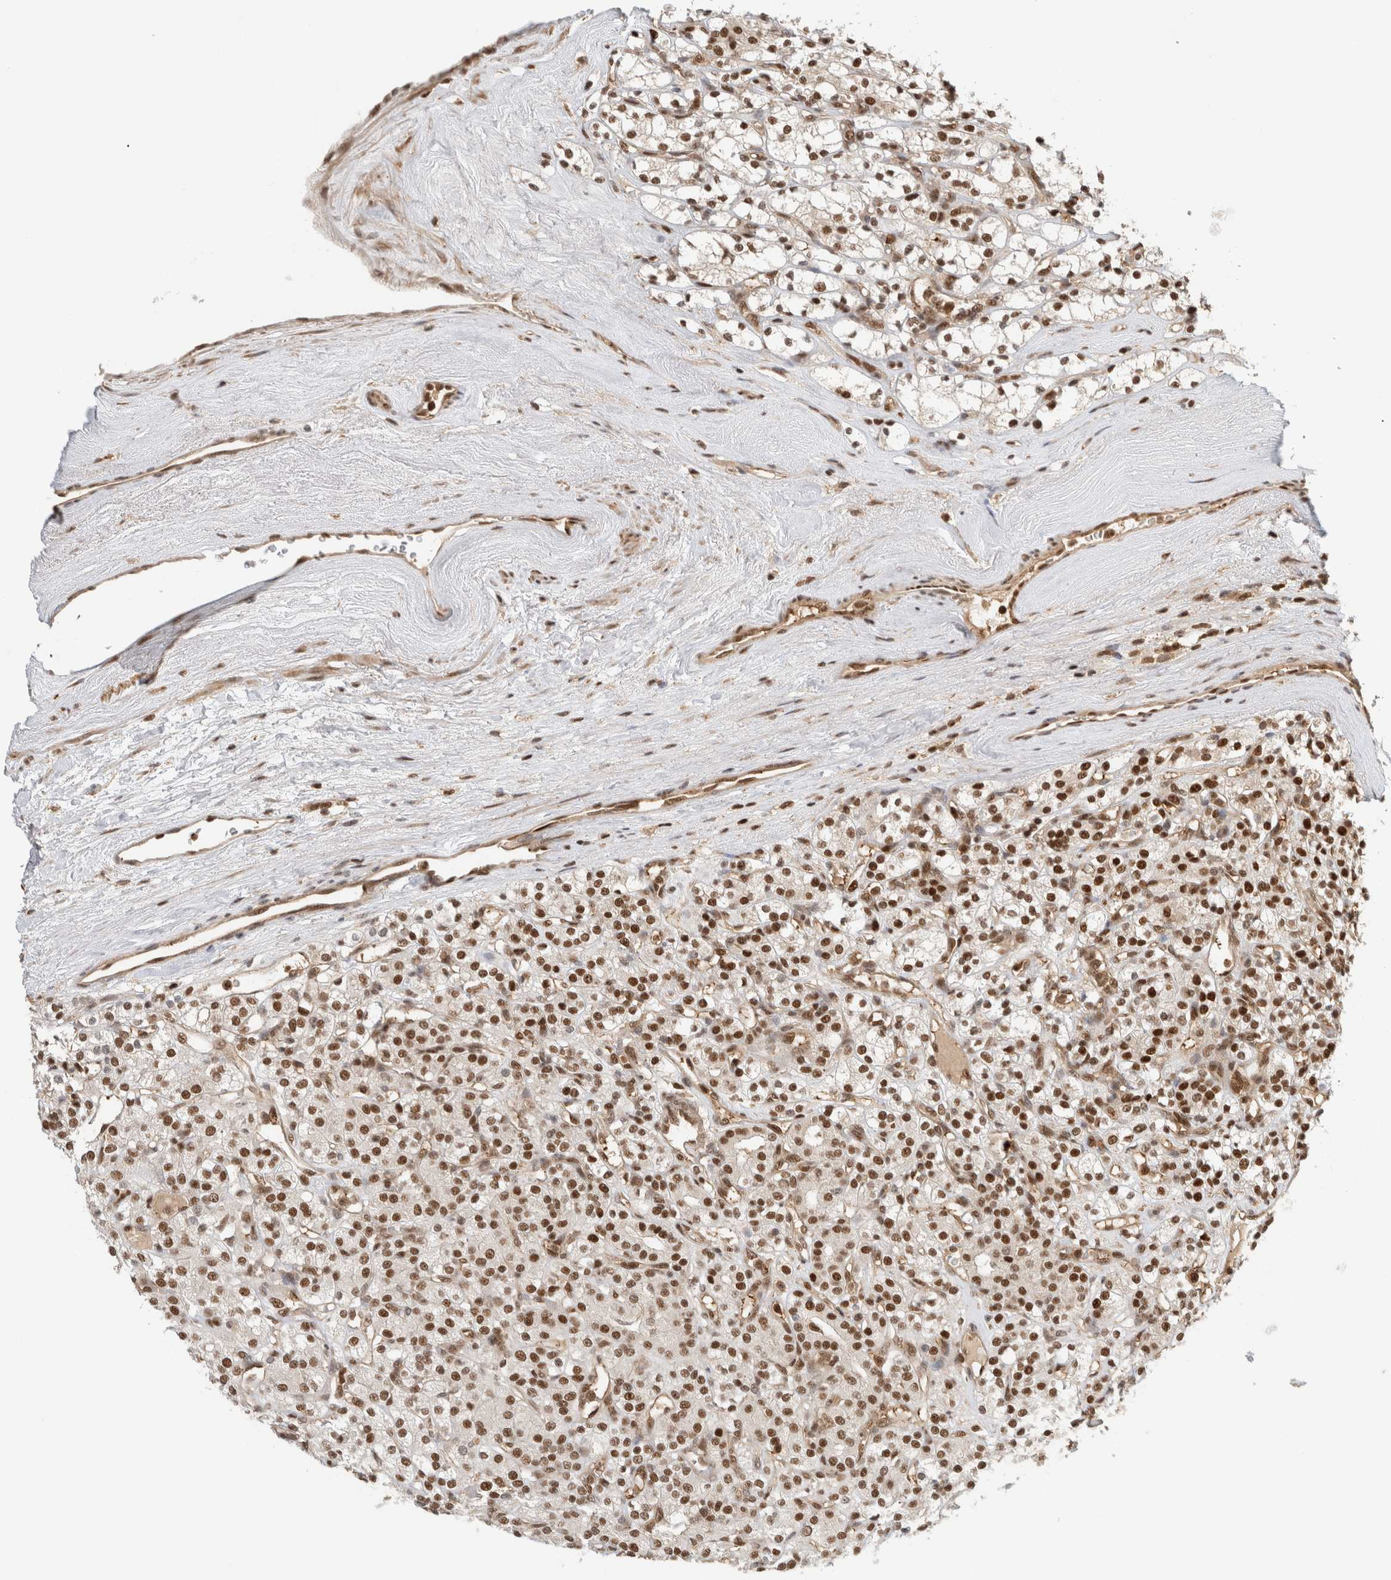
{"staining": {"intensity": "strong", "quantity": ">75%", "location": "nuclear"}, "tissue": "renal cancer", "cell_type": "Tumor cells", "image_type": "cancer", "snomed": [{"axis": "morphology", "description": "Adenocarcinoma, NOS"}, {"axis": "topography", "description": "Kidney"}], "caption": "Protein staining exhibits strong nuclear expression in about >75% of tumor cells in adenocarcinoma (renal). Ihc stains the protein in brown and the nuclei are stained blue.", "gene": "SNRNP40", "patient": {"sex": "male", "age": 77}}